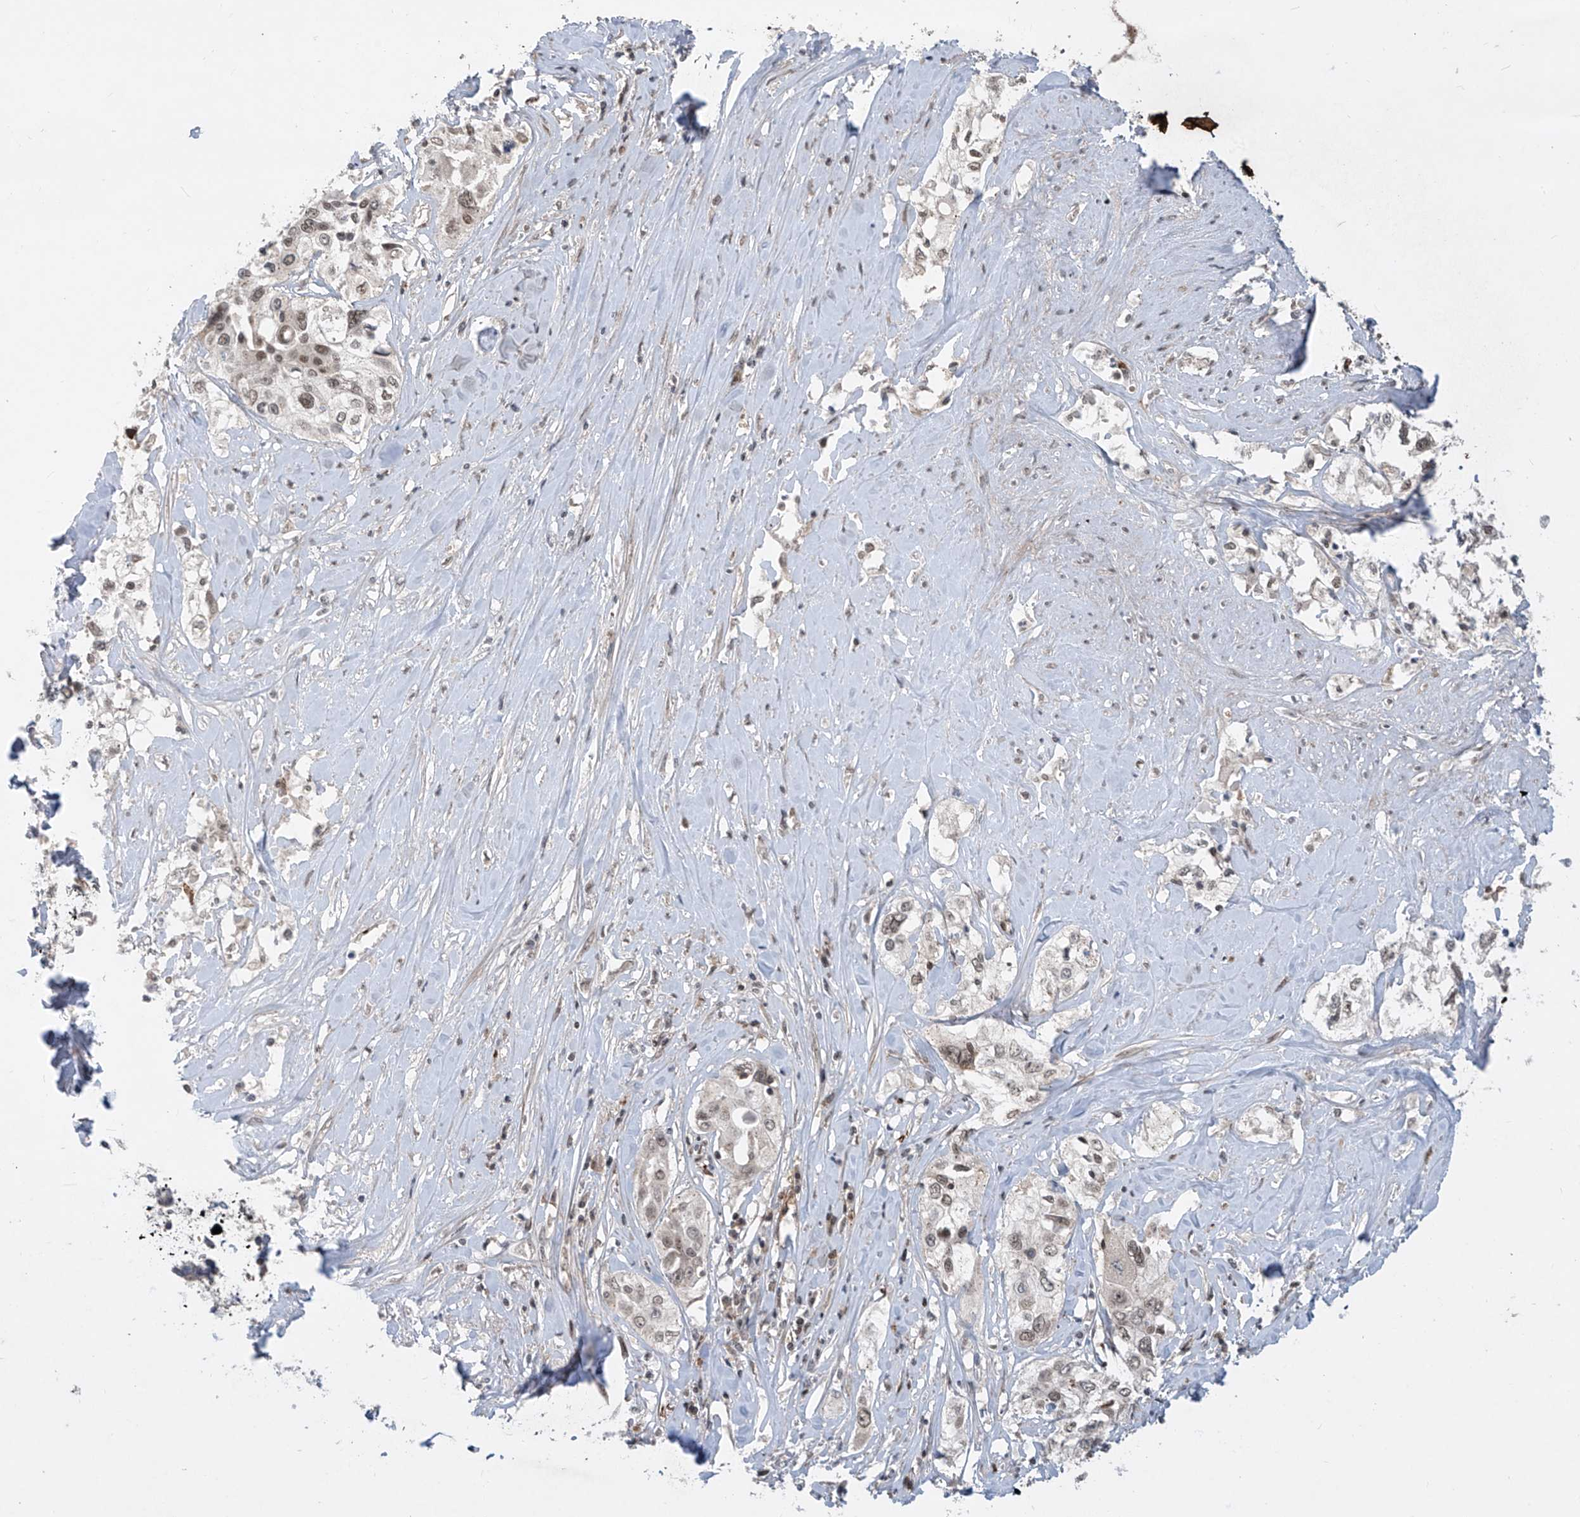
{"staining": {"intensity": "moderate", "quantity": ">75%", "location": "nuclear"}, "tissue": "cervical cancer", "cell_type": "Tumor cells", "image_type": "cancer", "snomed": [{"axis": "morphology", "description": "Squamous cell carcinoma, NOS"}, {"axis": "topography", "description": "Cervix"}], "caption": "About >75% of tumor cells in cervical squamous cell carcinoma reveal moderate nuclear protein staining as visualized by brown immunohistochemical staining.", "gene": "LAGE3", "patient": {"sex": "female", "age": 31}}